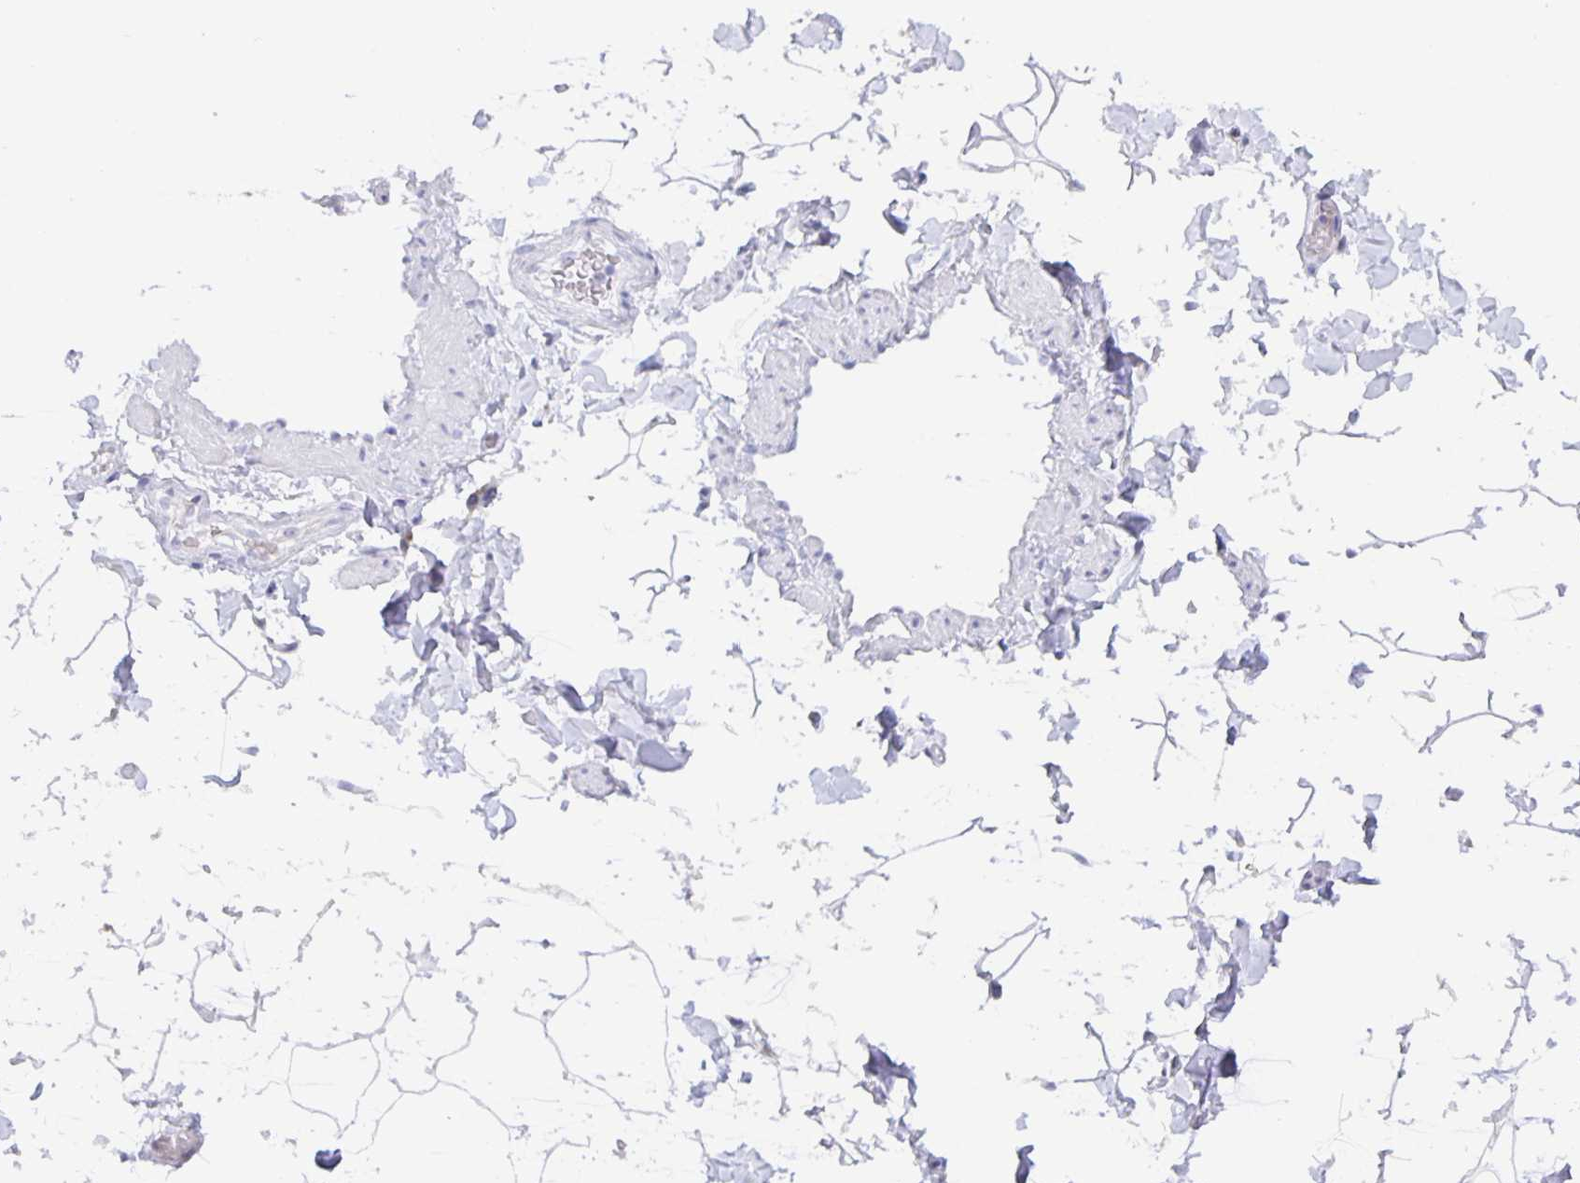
{"staining": {"intensity": "negative", "quantity": "none", "location": "none"}, "tissue": "adipose tissue", "cell_type": "Adipocytes", "image_type": "normal", "snomed": [{"axis": "morphology", "description": "Normal tissue, NOS"}, {"axis": "topography", "description": "Epididymis"}, {"axis": "topography", "description": "Peripheral nerve tissue"}], "caption": "Image shows no significant protein expression in adipocytes of unremarkable adipose tissue.", "gene": "LIPA", "patient": {"sex": "male", "age": 32}}